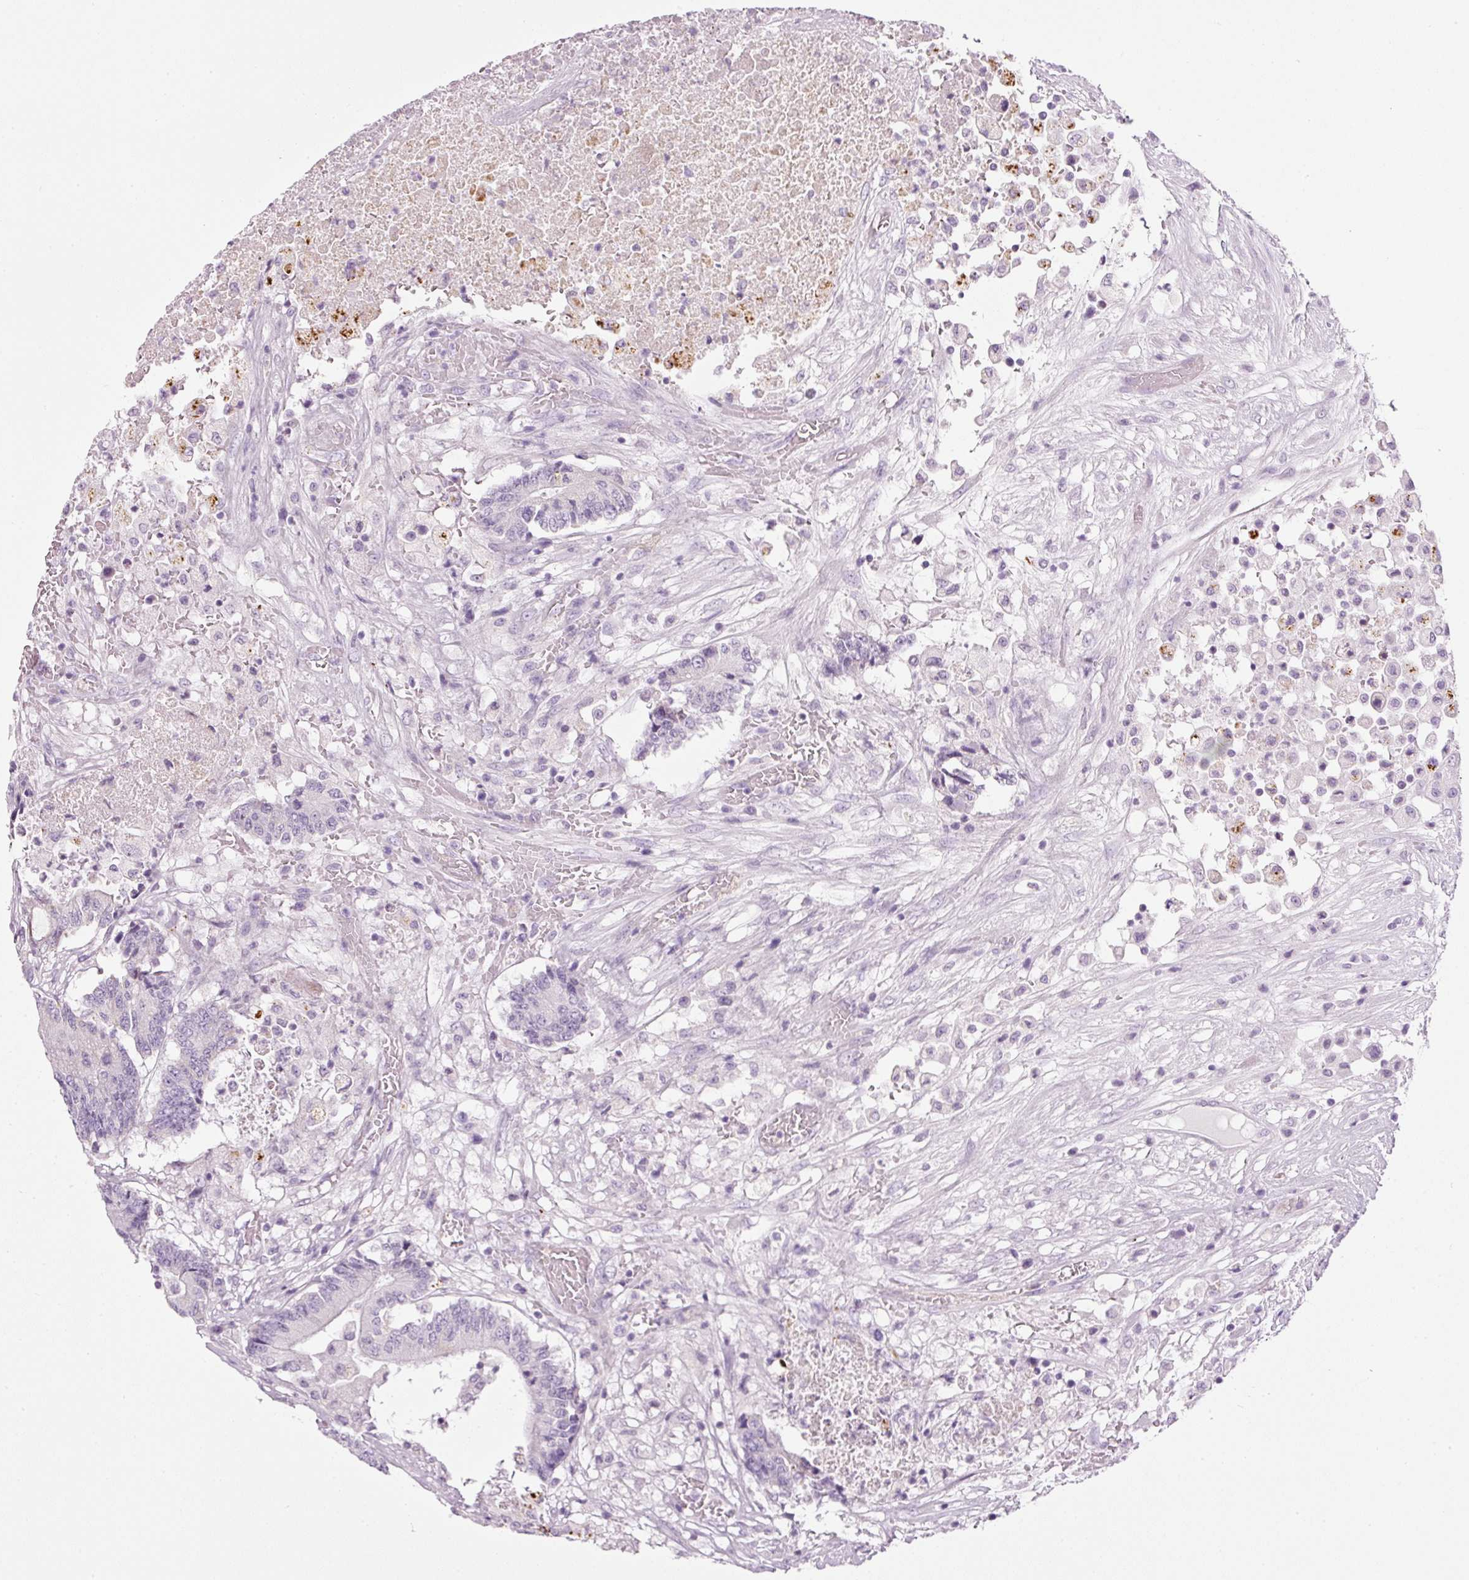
{"staining": {"intensity": "weak", "quantity": "<25%", "location": "cytoplasmic/membranous"}, "tissue": "colorectal cancer", "cell_type": "Tumor cells", "image_type": "cancer", "snomed": [{"axis": "morphology", "description": "Adenocarcinoma, NOS"}, {"axis": "topography", "description": "Colon"}], "caption": "IHC photomicrograph of colorectal cancer (adenocarcinoma) stained for a protein (brown), which shows no positivity in tumor cells. The staining was performed using DAB to visualize the protein expression in brown, while the nuclei were stained in blue with hematoxylin (Magnification: 20x).", "gene": "CARD16", "patient": {"sex": "female", "age": 84}}